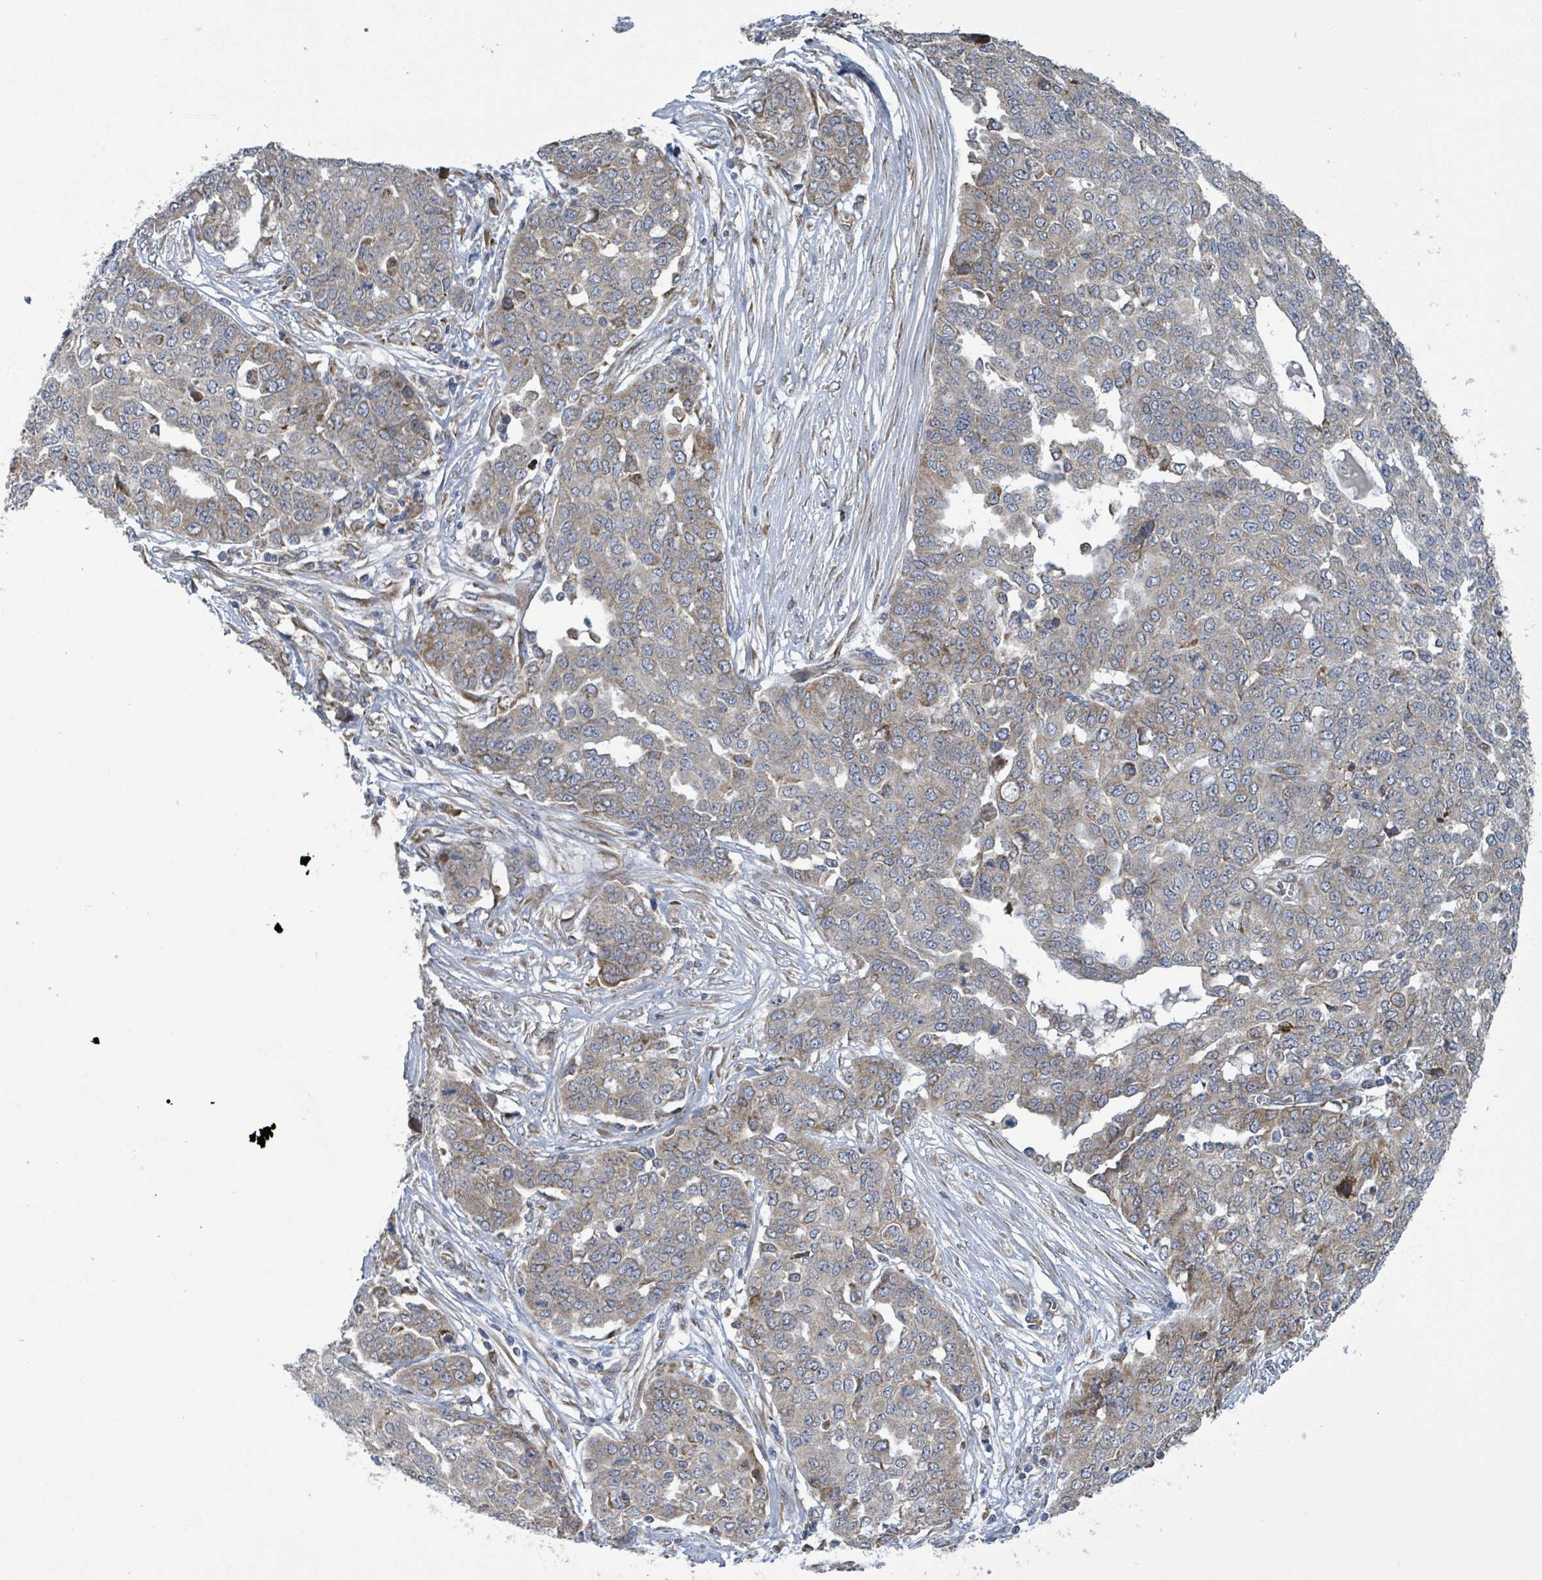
{"staining": {"intensity": "weak", "quantity": "<25%", "location": "cytoplasmic/membranous"}, "tissue": "ovarian cancer", "cell_type": "Tumor cells", "image_type": "cancer", "snomed": [{"axis": "morphology", "description": "Cystadenocarcinoma, serous, NOS"}, {"axis": "topography", "description": "Soft tissue"}, {"axis": "topography", "description": "Ovary"}], "caption": "Immunohistochemistry of serous cystadenocarcinoma (ovarian) shows no staining in tumor cells.", "gene": "NOMO1", "patient": {"sex": "female", "age": 57}}